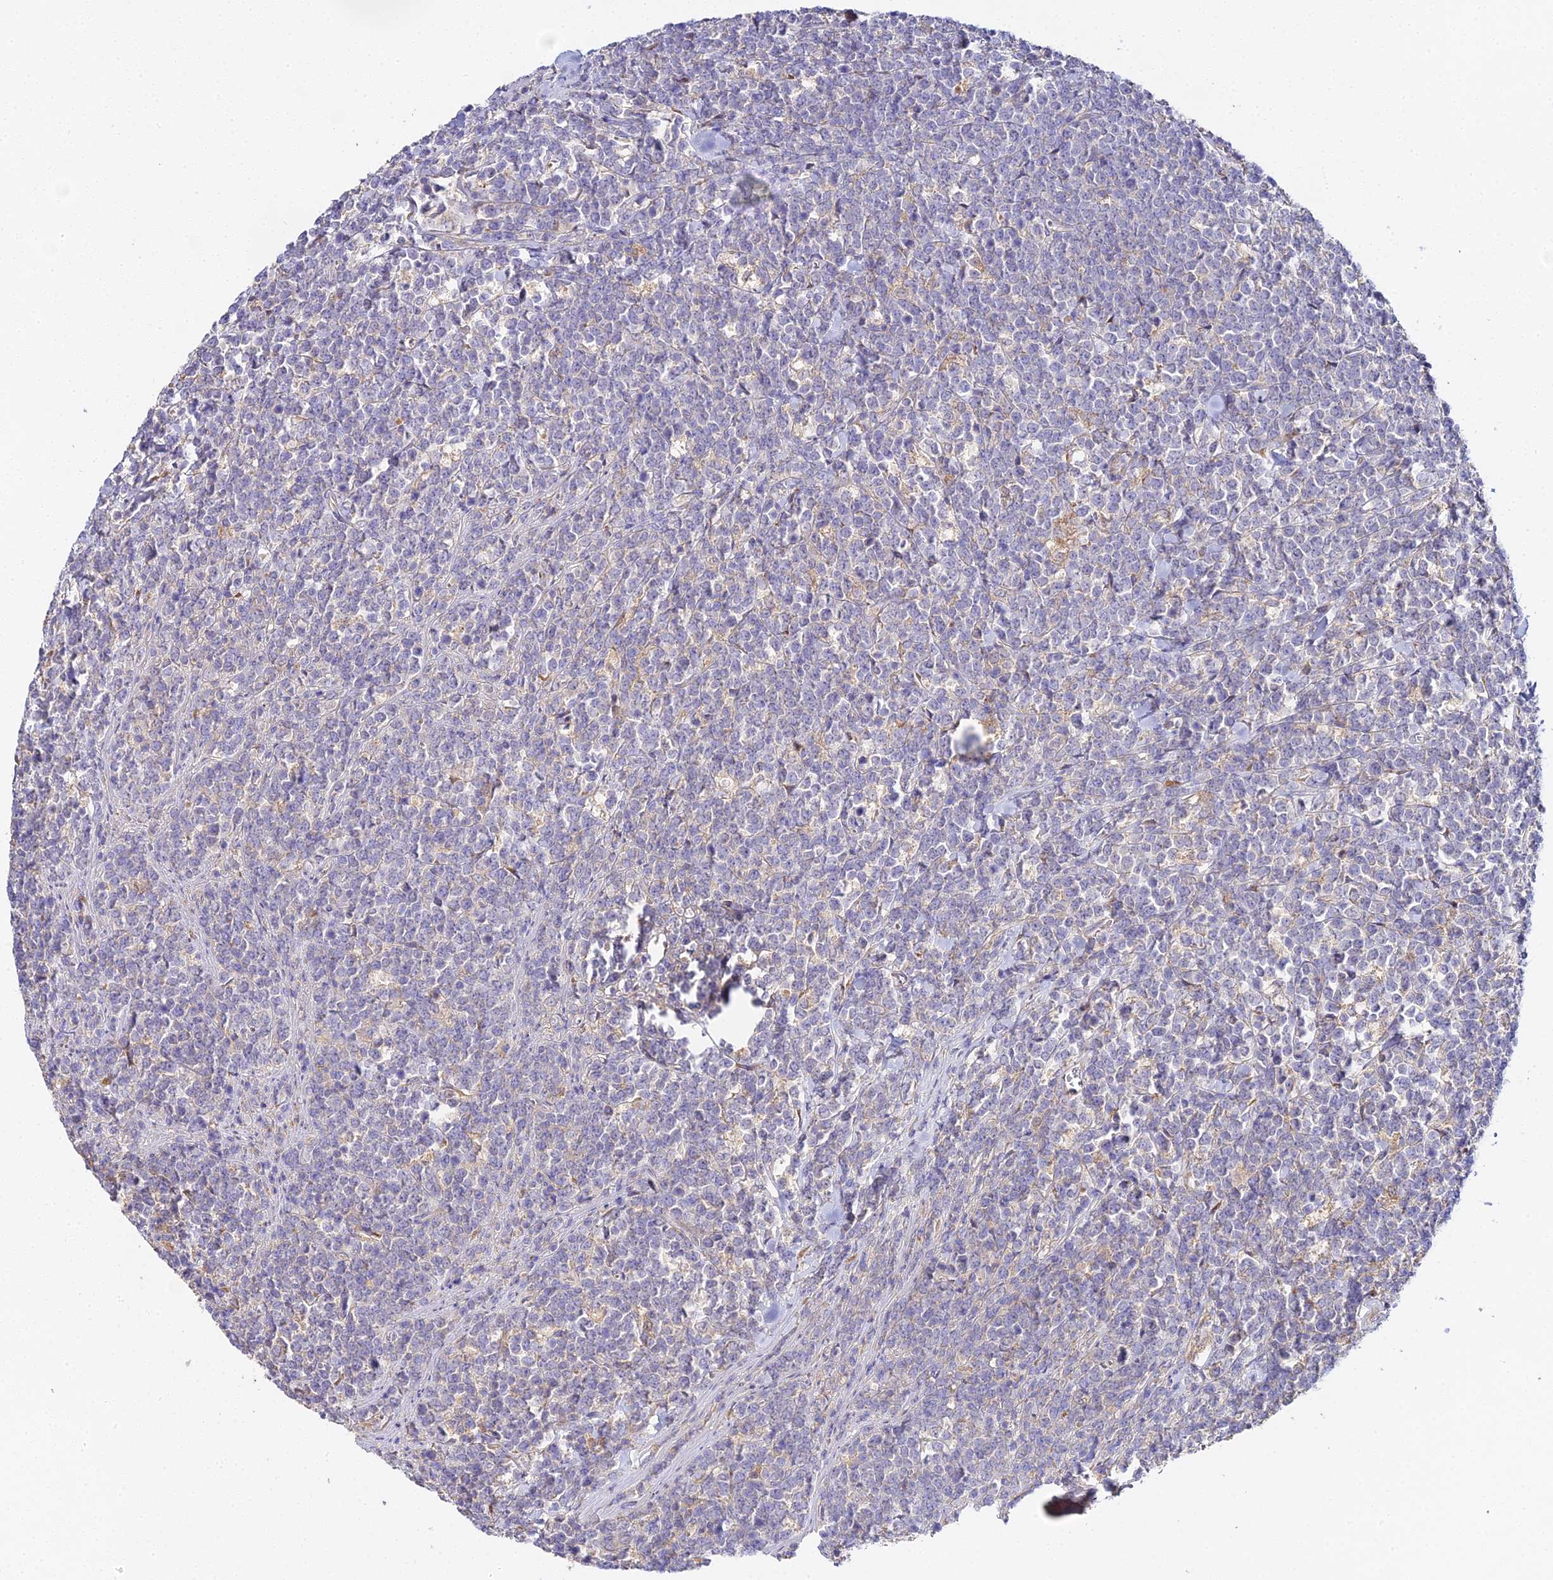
{"staining": {"intensity": "moderate", "quantity": "<25%", "location": "cytoplasmic/membranous"}, "tissue": "lymphoma", "cell_type": "Tumor cells", "image_type": "cancer", "snomed": [{"axis": "morphology", "description": "Malignant lymphoma, non-Hodgkin's type, High grade"}, {"axis": "topography", "description": "Small intestine"}], "caption": "Tumor cells demonstrate moderate cytoplasmic/membranous positivity in approximately <25% of cells in high-grade malignant lymphoma, non-Hodgkin's type.", "gene": "SCX", "patient": {"sex": "male", "age": 8}}